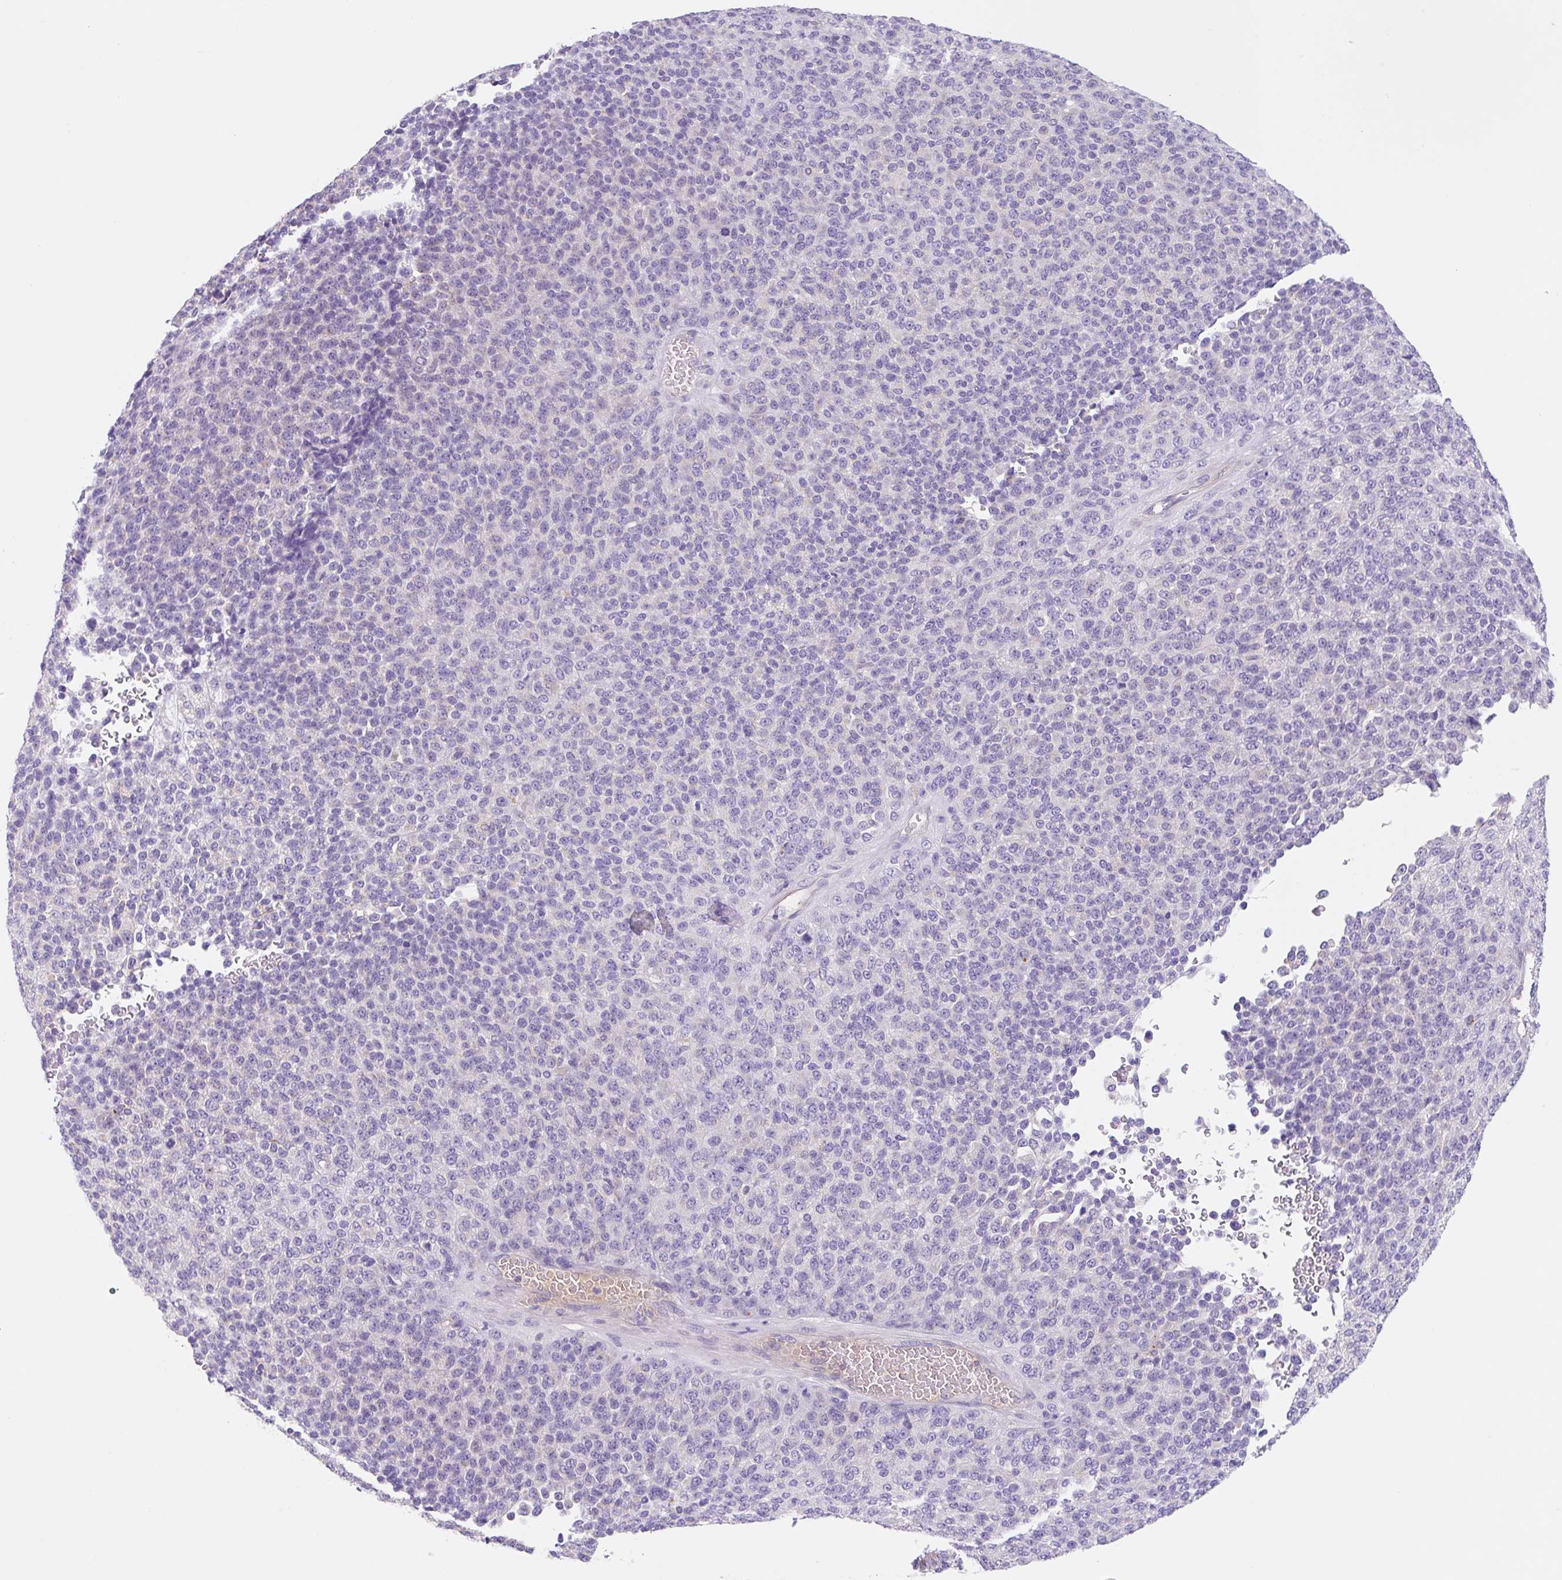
{"staining": {"intensity": "negative", "quantity": "none", "location": "none"}, "tissue": "melanoma", "cell_type": "Tumor cells", "image_type": "cancer", "snomed": [{"axis": "morphology", "description": "Malignant melanoma, Metastatic site"}, {"axis": "topography", "description": "Brain"}], "caption": "High power microscopy histopathology image of an IHC photomicrograph of melanoma, revealing no significant staining in tumor cells. (DAB (3,3'-diaminobenzidine) immunohistochemistry visualized using brightfield microscopy, high magnification).", "gene": "LYVE1", "patient": {"sex": "female", "age": 56}}